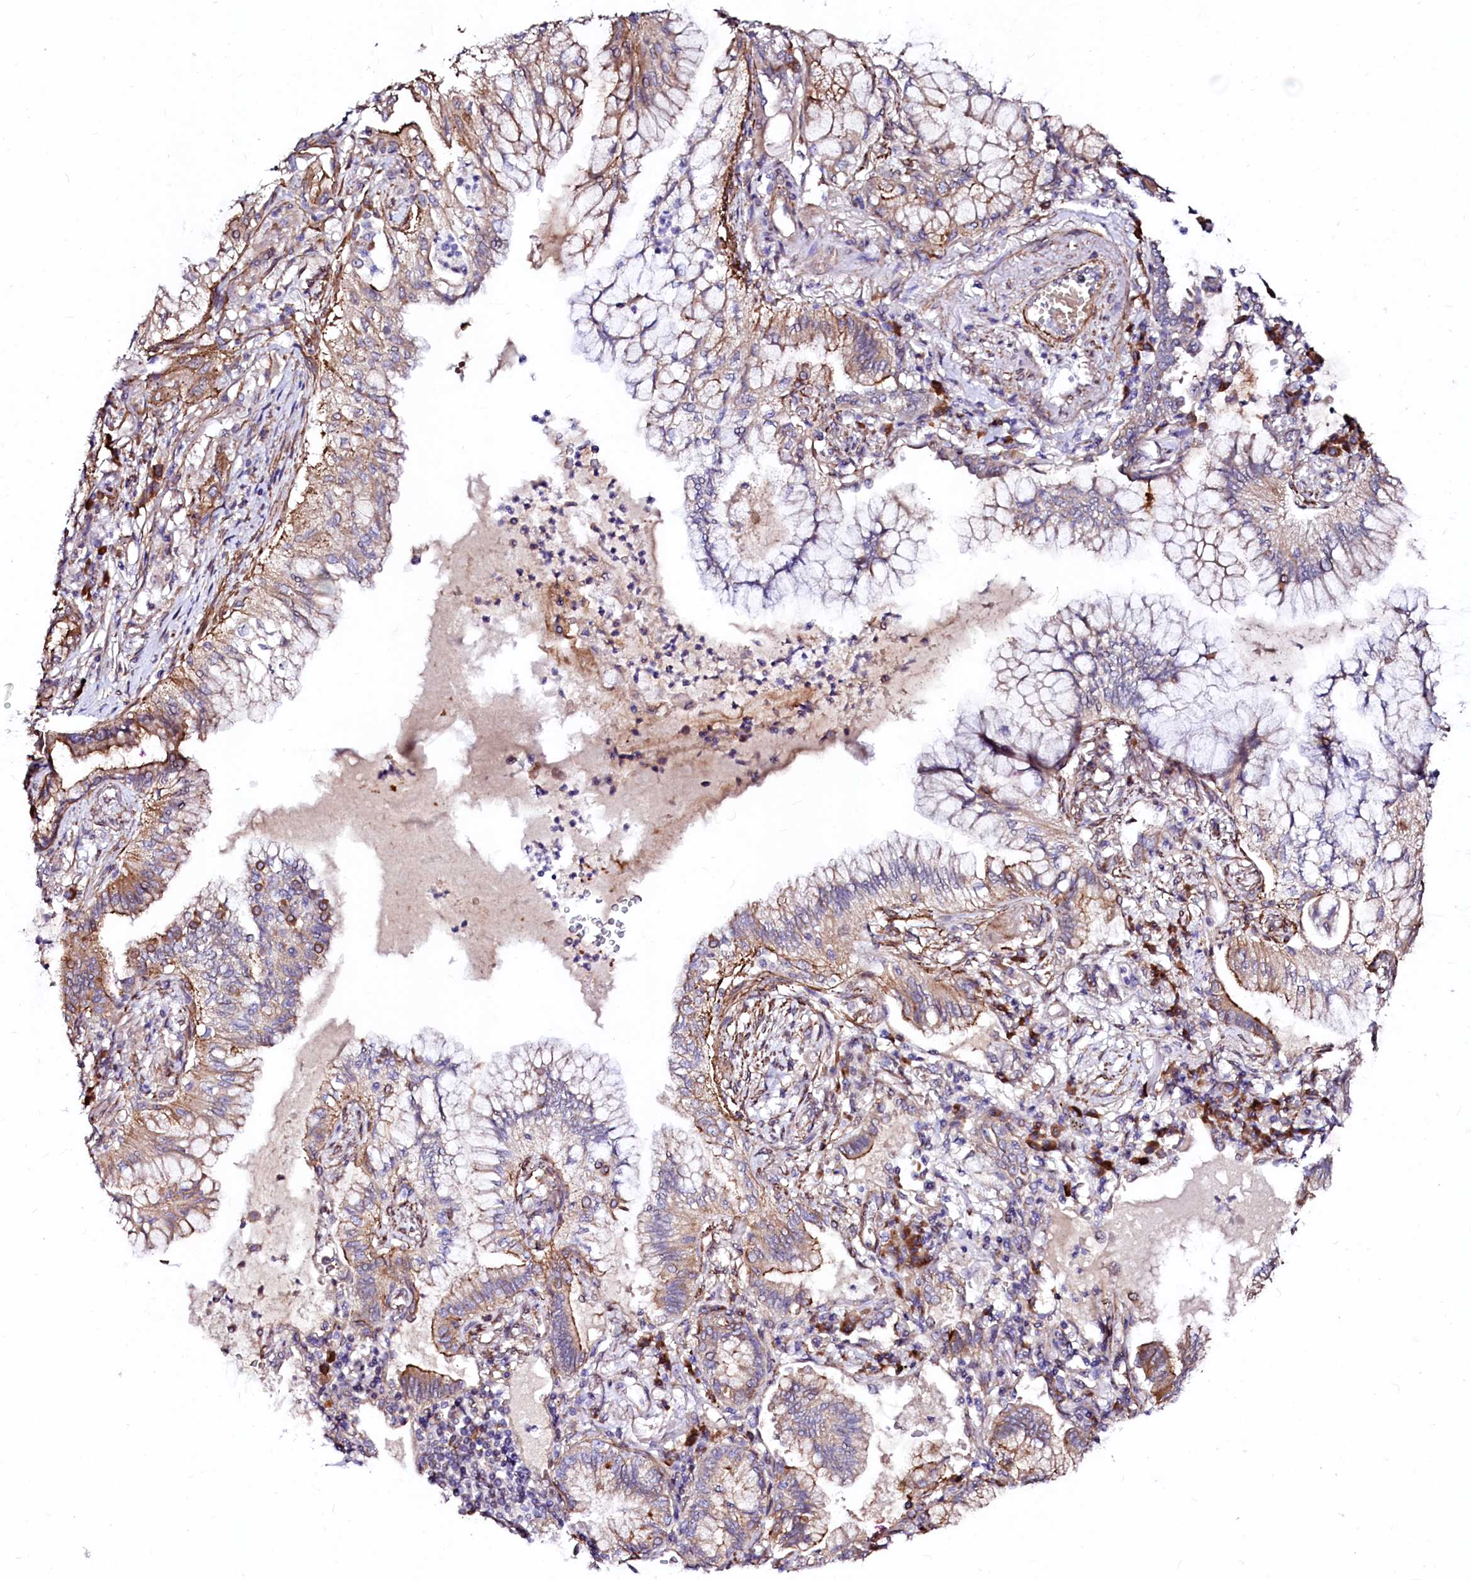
{"staining": {"intensity": "moderate", "quantity": "25%-75%", "location": "cytoplasmic/membranous"}, "tissue": "lung cancer", "cell_type": "Tumor cells", "image_type": "cancer", "snomed": [{"axis": "morphology", "description": "Adenocarcinoma, NOS"}, {"axis": "topography", "description": "Lung"}], "caption": "Brown immunohistochemical staining in human lung cancer (adenocarcinoma) demonstrates moderate cytoplasmic/membranous expression in about 25%-75% of tumor cells.", "gene": "GPR176", "patient": {"sex": "female", "age": 70}}